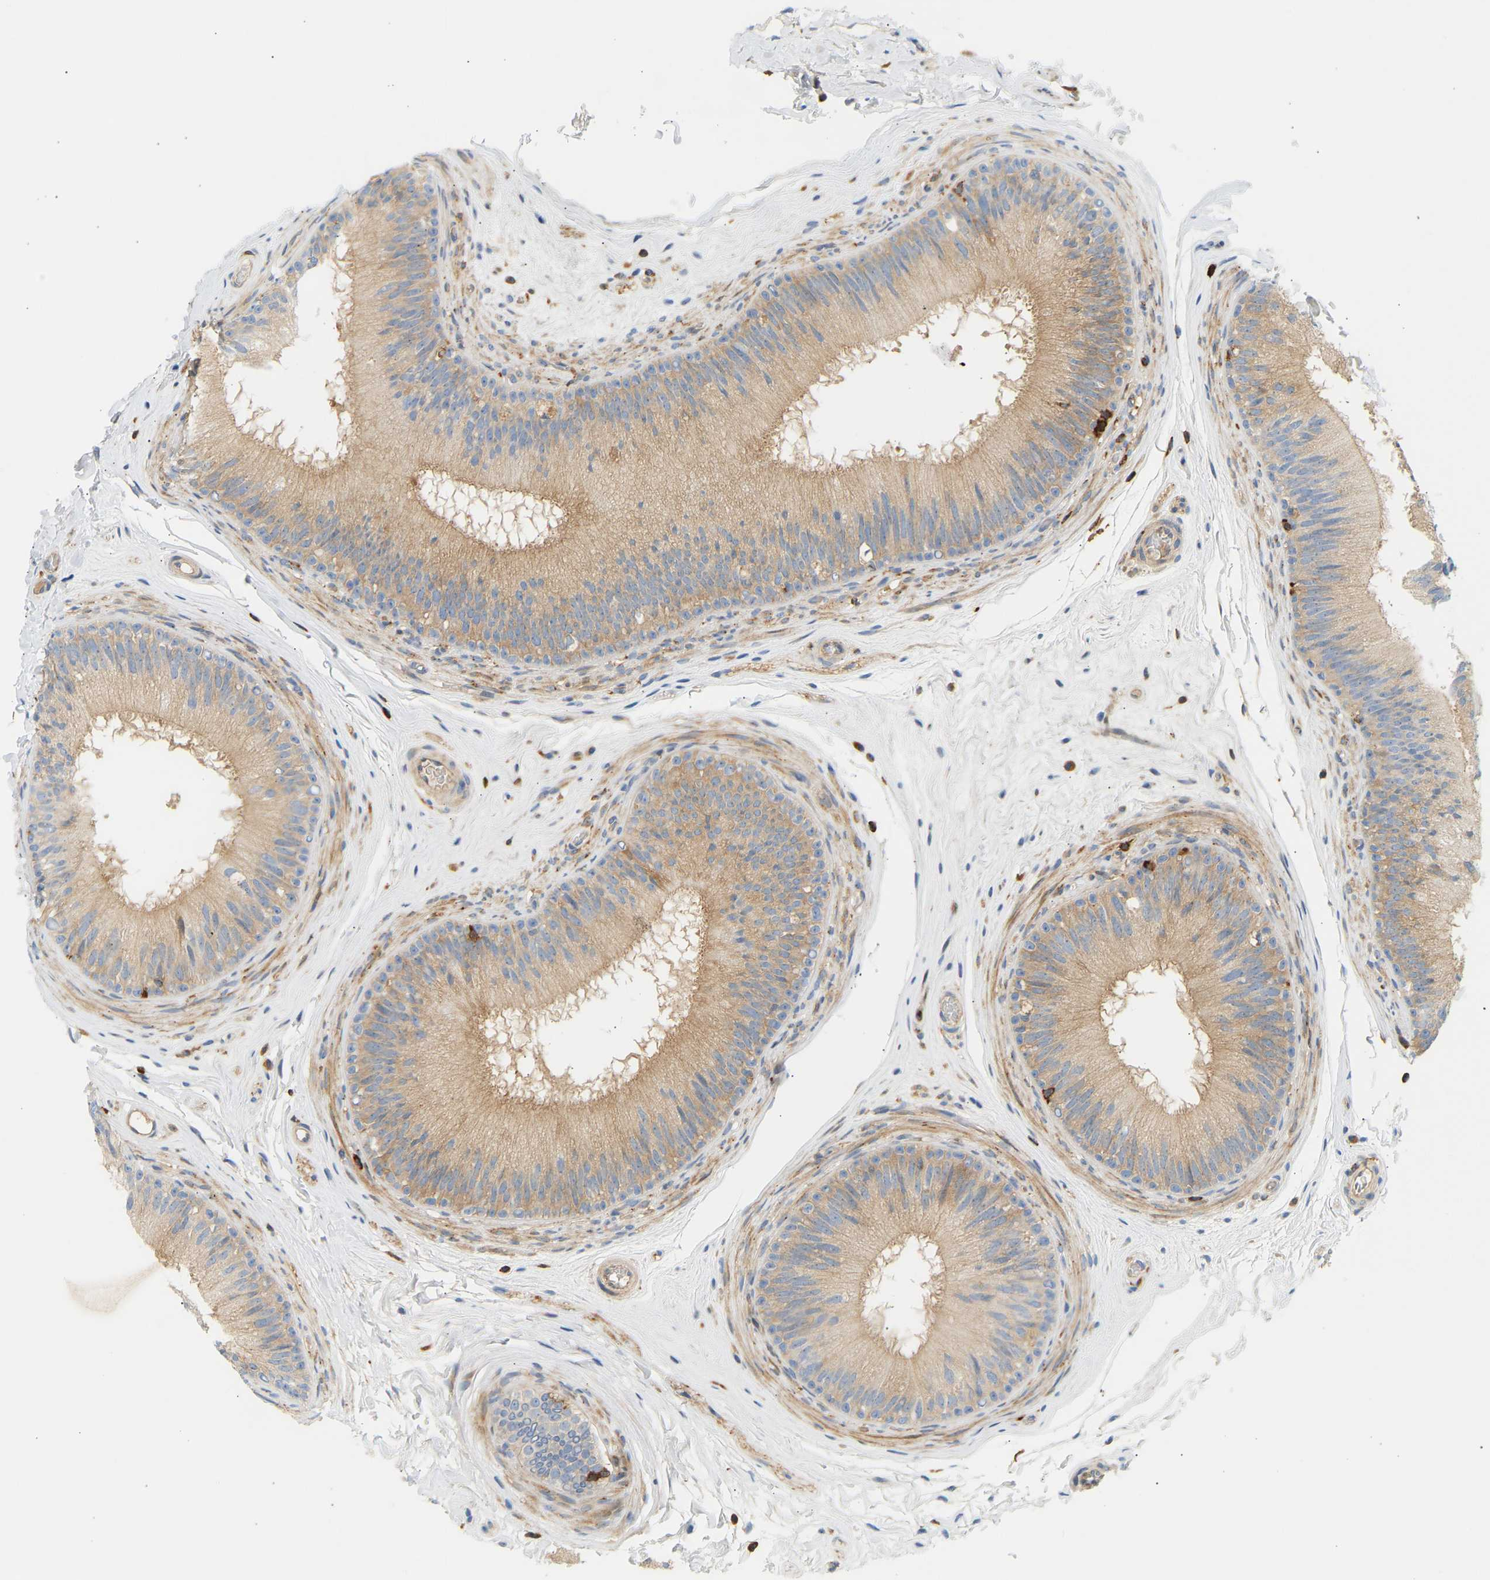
{"staining": {"intensity": "weak", "quantity": "25%-75%", "location": "cytoplasmic/membranous"}, "tissue": "epididymis", "cell_type": "Glandular cells", "image_type": "normal", "snomed": [{"axis": "morphology", "description": "Normal tissue, NOS"}, {"axis": "topography", "description": "Testis"}, {"axis": "topography", "description": "Epididymis"}], "caption": "Glandular cells demonstrate weak cytoplasmic/membranous expression in approximately 25%-75% of cells in benign epididymis.", "gene": "FNBP1", "patient": {"sex": "male", "age": 36}}